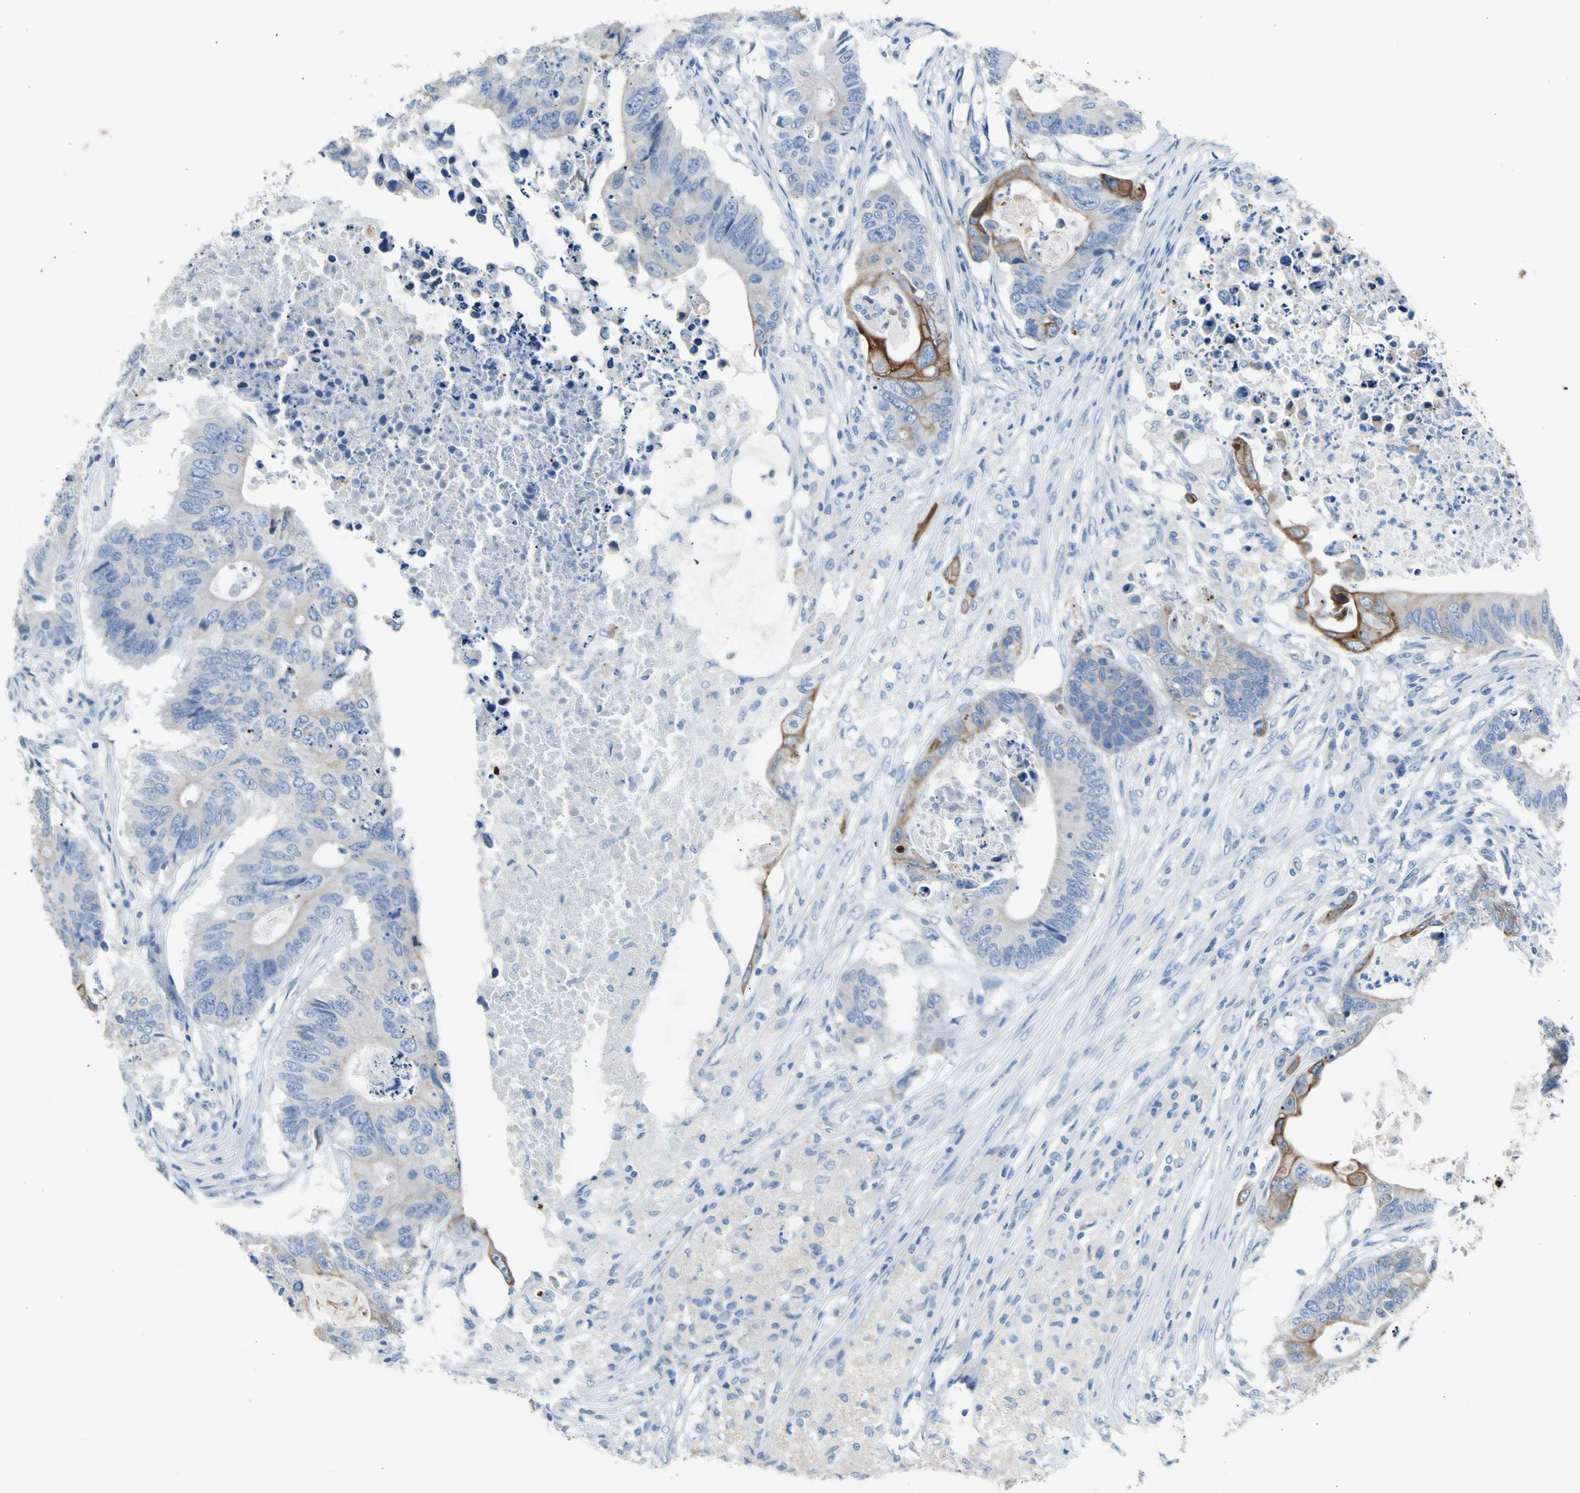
{"staining": {"intensity": "moderate", "quantity": ">75%", "location": "cytoplasmic/membranous"}, "tissue": "colorectal cancer", "cell_type": "Tumor cells", "image_type": "cancer", "snomed": [{"axis": "morphology", "description": "Adenocarcinoma, NOS"}, {"axis": "topography", "description": "Colon"}], "caption": "Moderate cytoplasmic/membranous protein staining is appreciated in about >75% of tumor cells in colorectal cancer. Ihc stains the protein of interest in brown and the nuclei are stained blue.", "gene": "KRT7", "patient": {"sex": "male", "age": 71}}